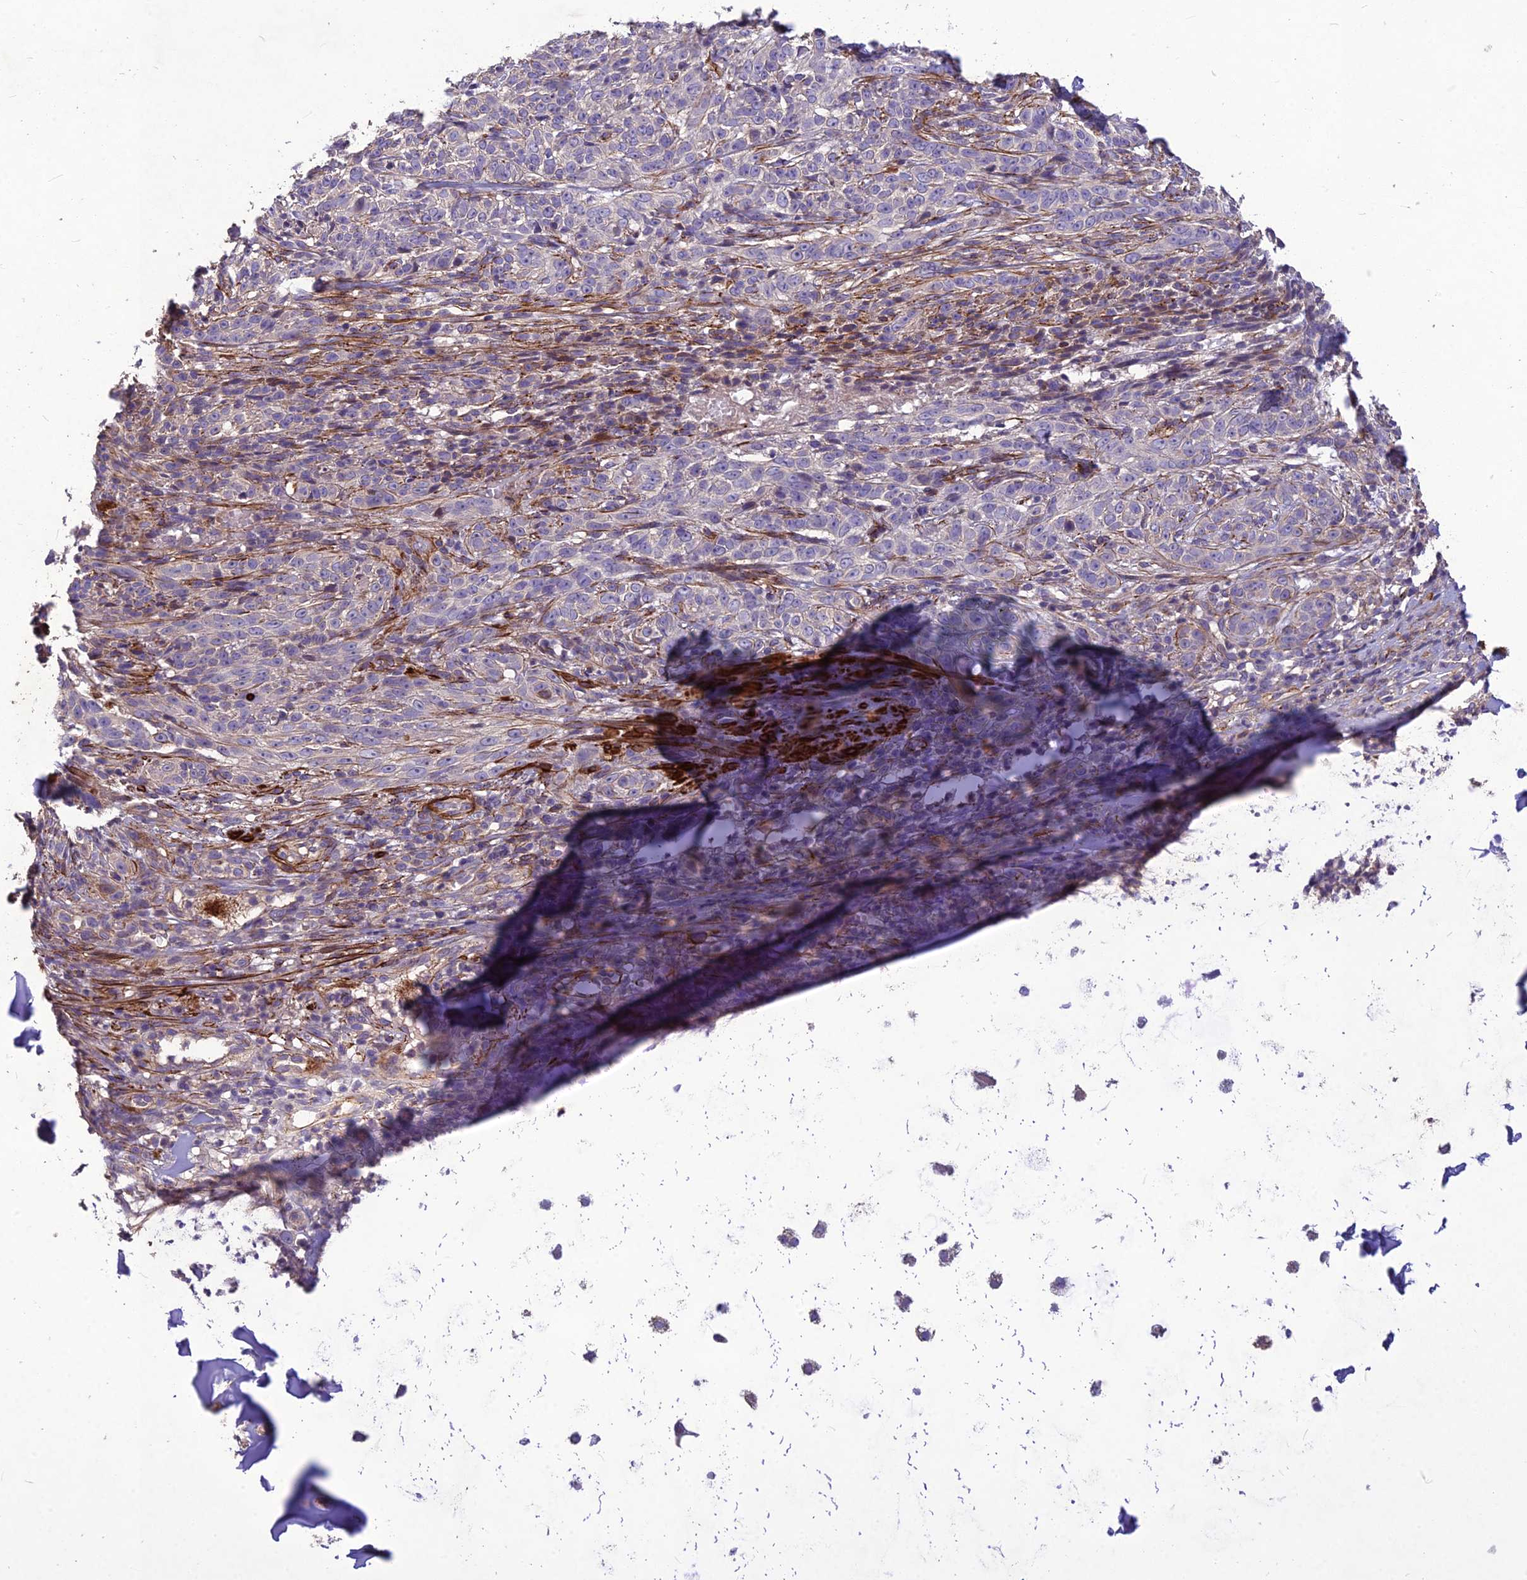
{"staining": {"intensity": "negative", "quantity": "none", "location": "none"}, "tissue": "adipose tissue", "cell_type": "Adipocytes", "image_type": "normal", "snomed": [{"axis": "morphology", "description": "Normal tissue, NOS"}, {"axis": "morphology", "description": "Basal cell carcinoma"}, {"axis": "topography", "description": "Cartilage tissue"}, {"axis": "topography", "description": "Nasopharynx"}, {"axis": "topography", "description": "Oral tissue"}], "caption": "A high-resolution photomicrograph shows immunohistochemistry (IHC) staining of benign adipose tissue, which exhibits no significant staining in adipocytes.", "gene": "CLUH", "patient": {"sex": "female", "age": 77}}